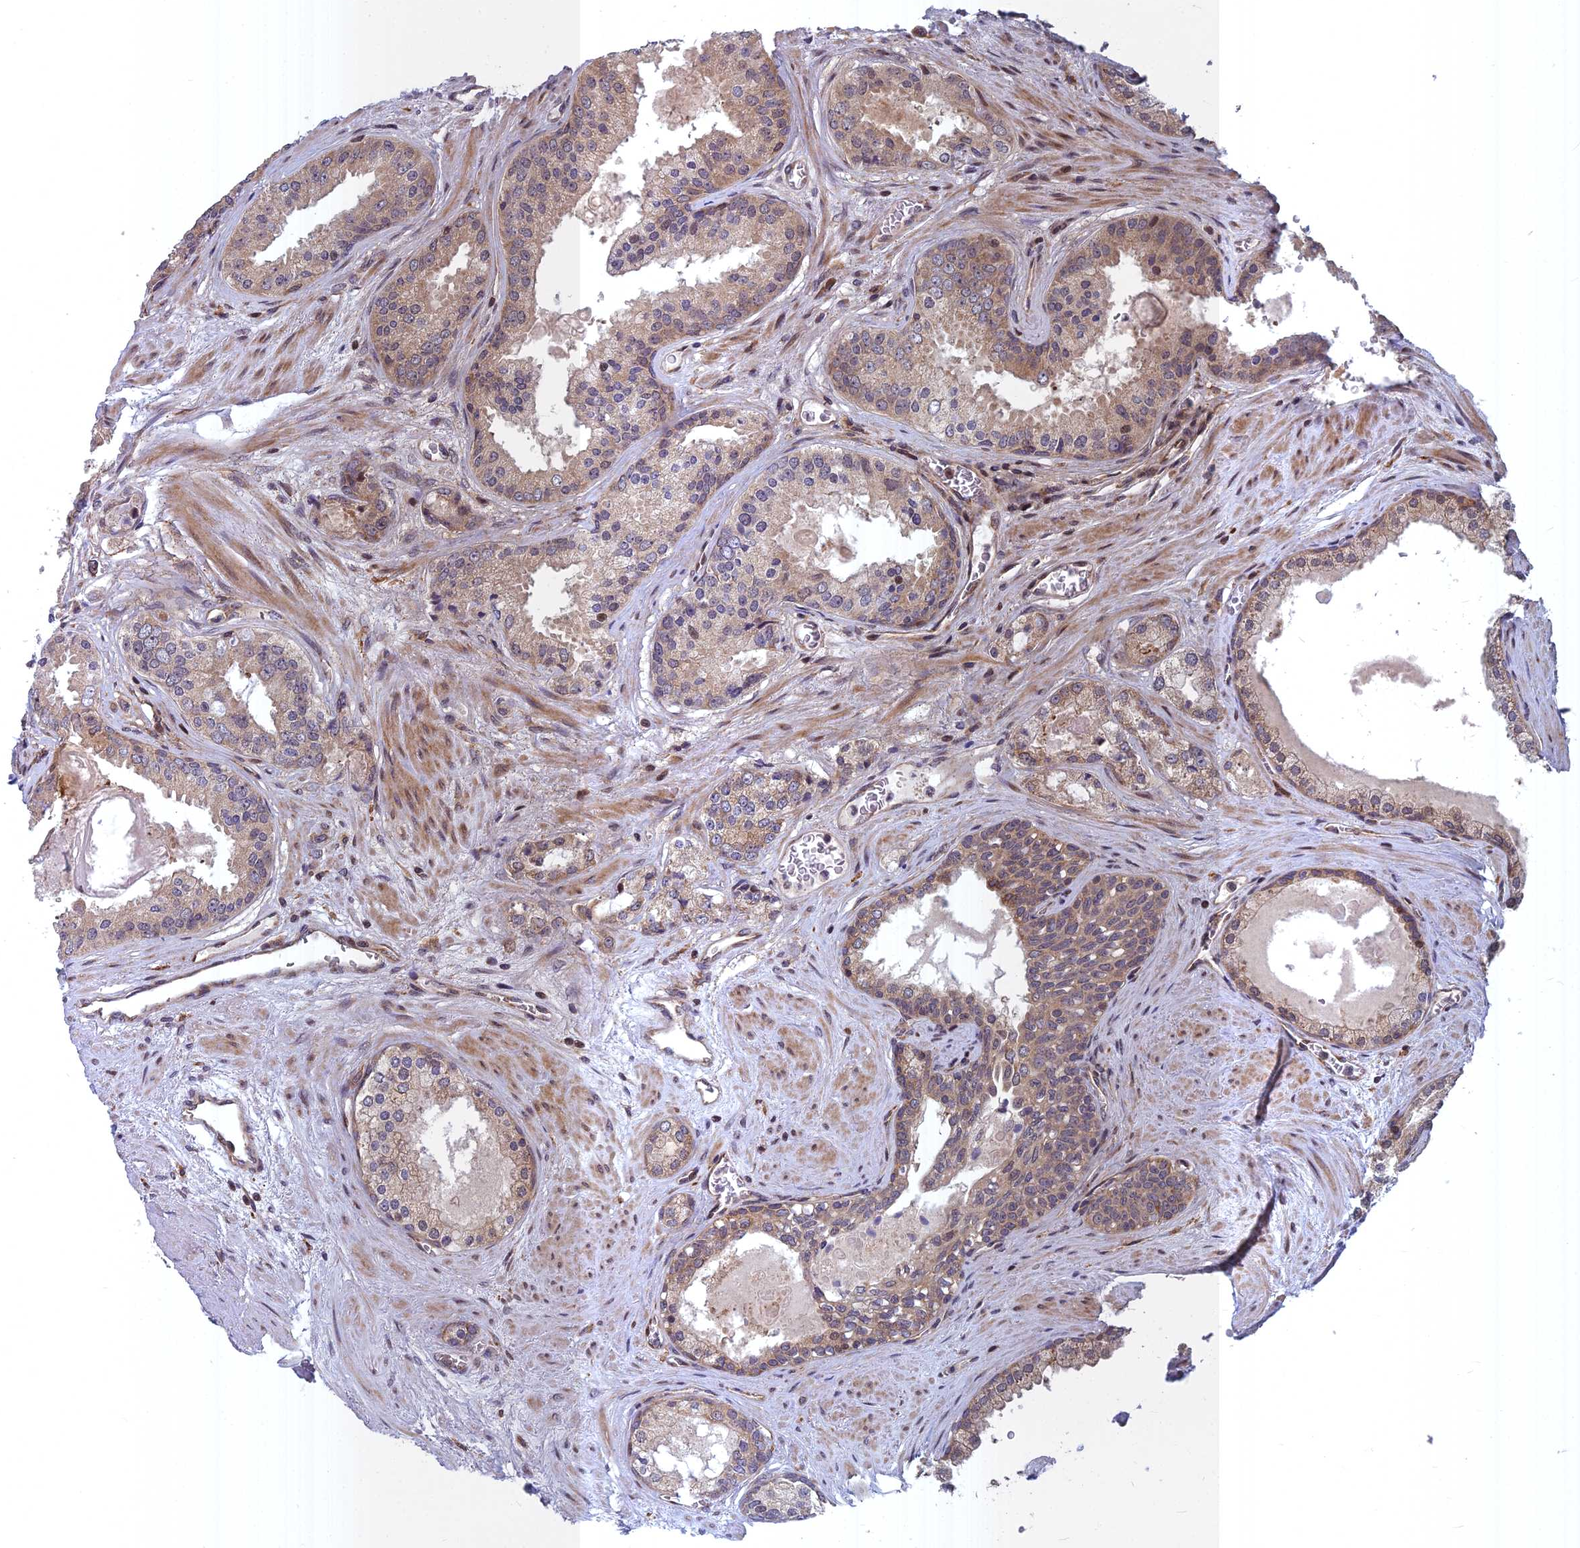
{"staining": {"intensity": "moderate", "quantity": ">75%", "location": "cytoplasmic/membranous"}, "tissue": "prostate cancer", "cell_type": "Tumor cells", "image_type": "cancer", "snomed": [{"axis": "morphology", "description": "Adenocarcinoma, High grade"}, {"axis": "topography", "description": "Prostate"}], "caption": "IHC (DAB (3,3'-diaminobenzidine)) staining of human prostate cancer demonstrates moderate cytoplasmic/membranous protein staining in approximately >75% of tumor cells.", "gene": "COMMD2", "patient": {"sex": "male", "age": 67}}